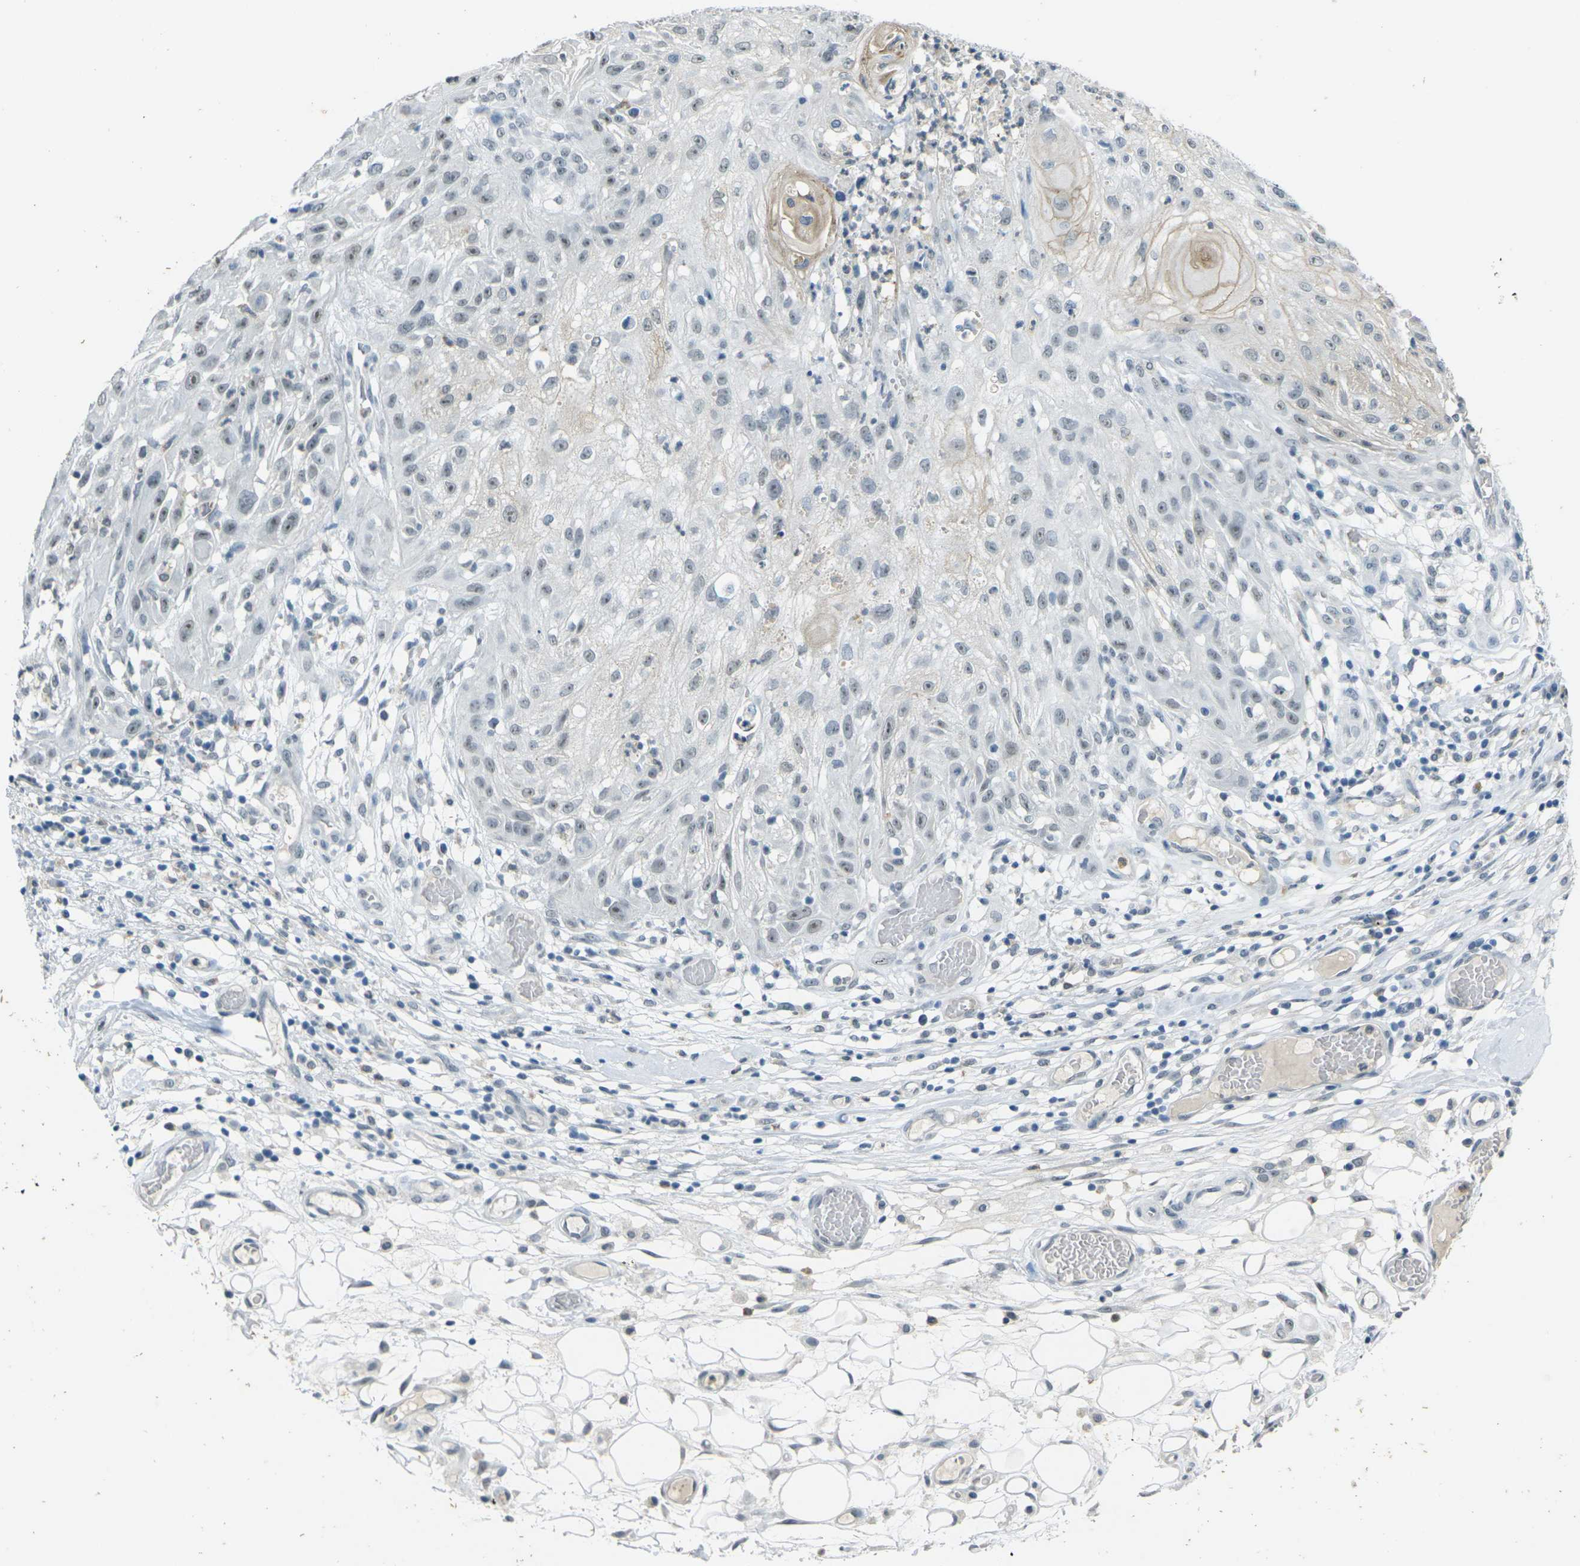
{"staining": {"intensity": "moderate", "quantity": "<25%", "location": "cytoplasmic/membranous"}, "tissue": "skin cancer", "cell_type": "Tumor cells", "image_type": "cancer", "snomed": [{"axis": "morphology", "description": "Squamous cell carcinoma, NOS"}, {"axis": "topography", "description": "Skin"}], "caption": "High-magnification brightfield microscopy of squamous cell carcinoma (skin) stained with DAB (3,3'-diaminobenzidine) (brown) and counterstained with hematoxylin (blue). tumor cells exhibit moderate cytoplasmic/membranous positivity is present in about<25% of cells.", "gene": "SPTBN2", "patient": {"sex": "male", "age": 75}}